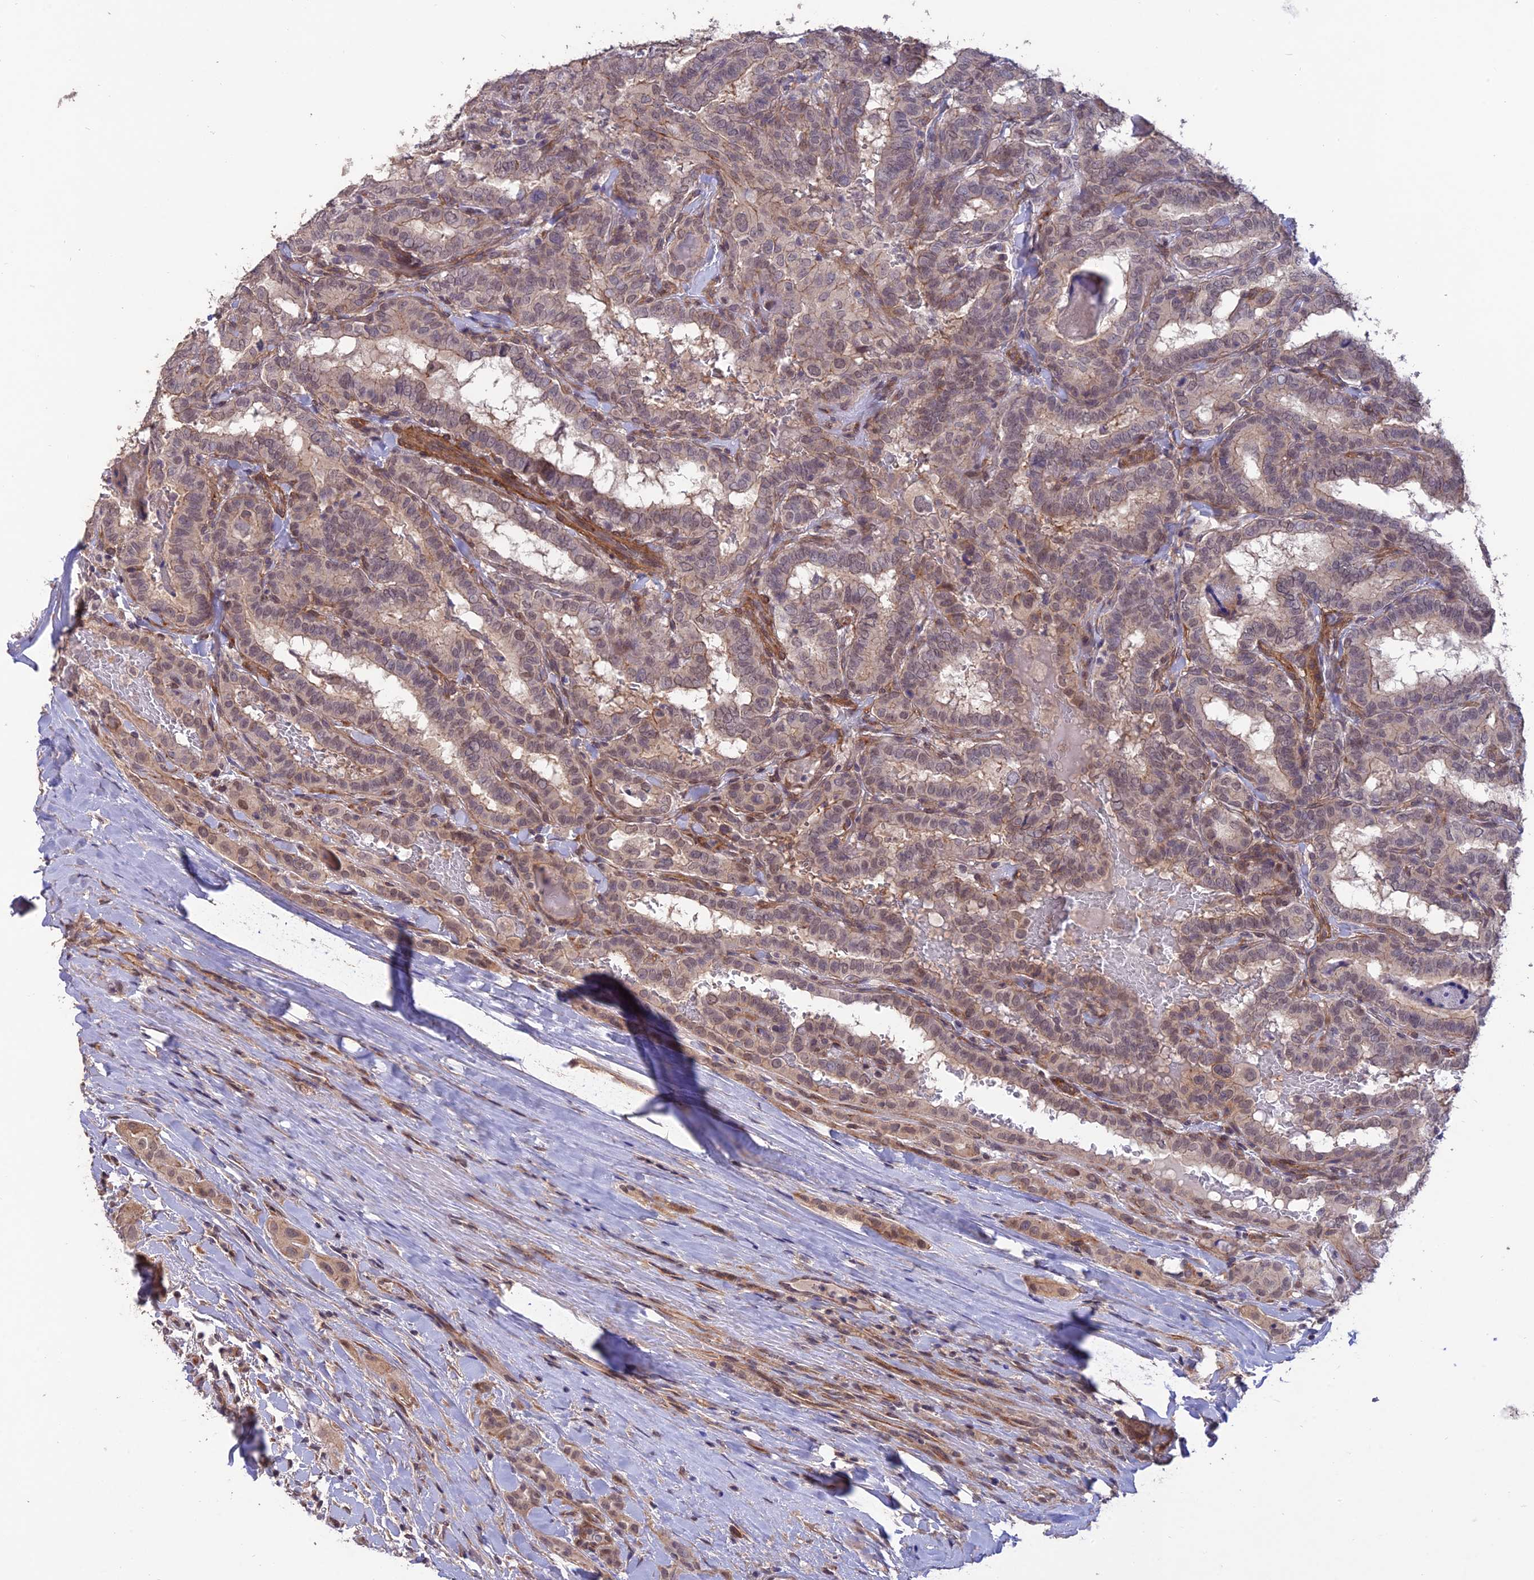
{"staining": {"intensity": "weak", "quantity": "<25%", "location": "nuclear"}, "tissue": "thyroid cancer", "cell_type": "Tumor cells", "image_type": "cancer", "snomed": [{"axis": "morphology", "description": "Papillary adenocarcinoma, NOS"}, {"axis": "topography", "description": "Thyroid gland"}], "caption": "This is a histopathology image of IHC staining of thyroid papillary adenocarcinoma, which shows no staining in tumor cells.", "gene": "PAGR1", "patient": {"sex": "female", "age": 72}}